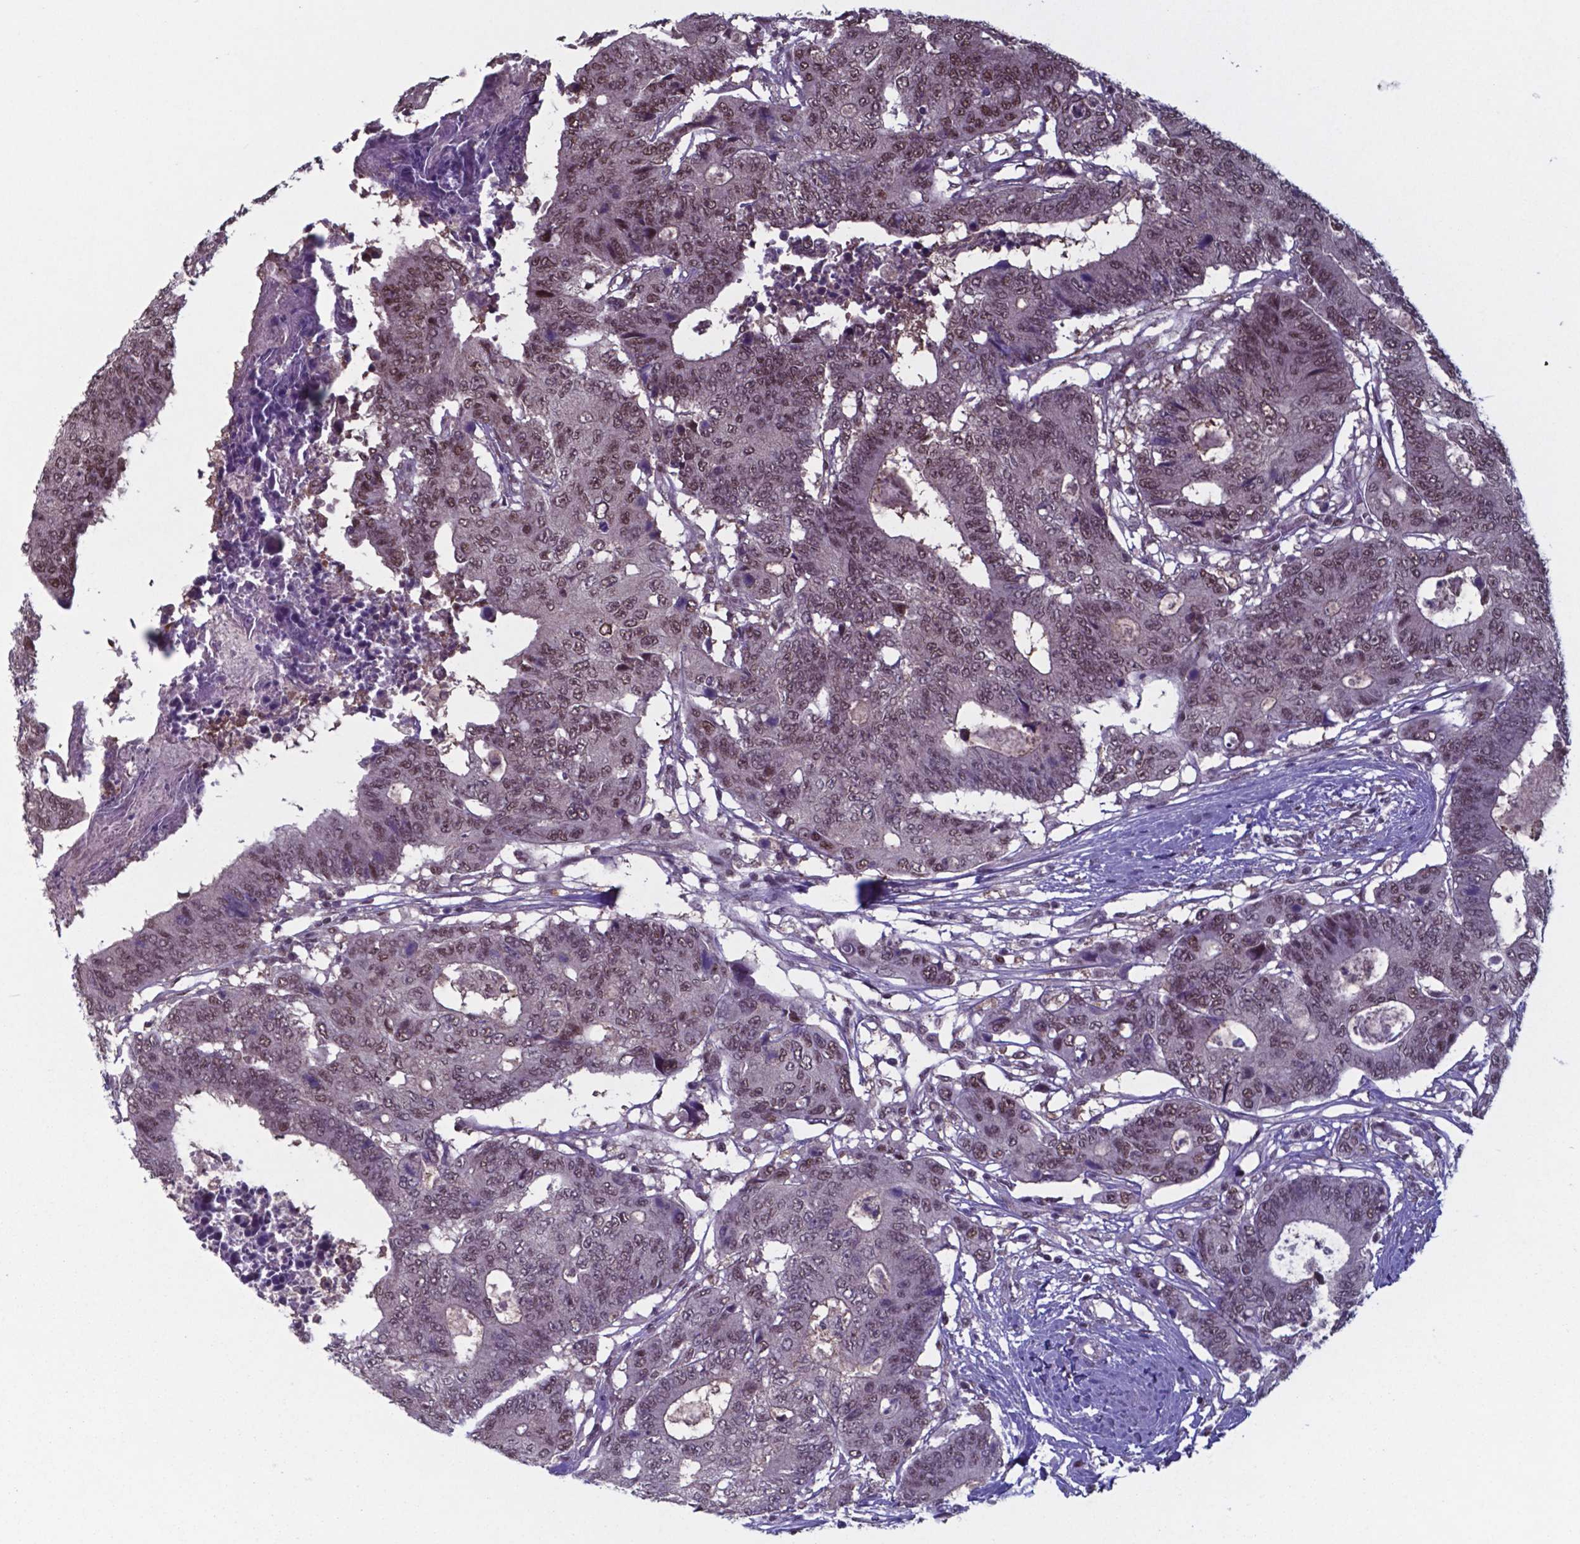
{"staining": {"intensity": "moderate", "quantity": "25%-75%", "location": "nuclear"}, "tissue": "colorectal cancer", "cell_type": "Tumor cells", "image_type": "cancer", "snomed": [{"axis": "morphology", "description": "Adenocarcinoma, NOS"}, {"axis": "topography", "description": "Colon"}], "caption": "Adenocarcinoma (colorectal) stained for a protein (brown) displays moderate nuclear positive positivity in approximately 25%-75% of tumor cells.", "gene": "UBA1", "patient": {"sex": "female", "age": 48}}